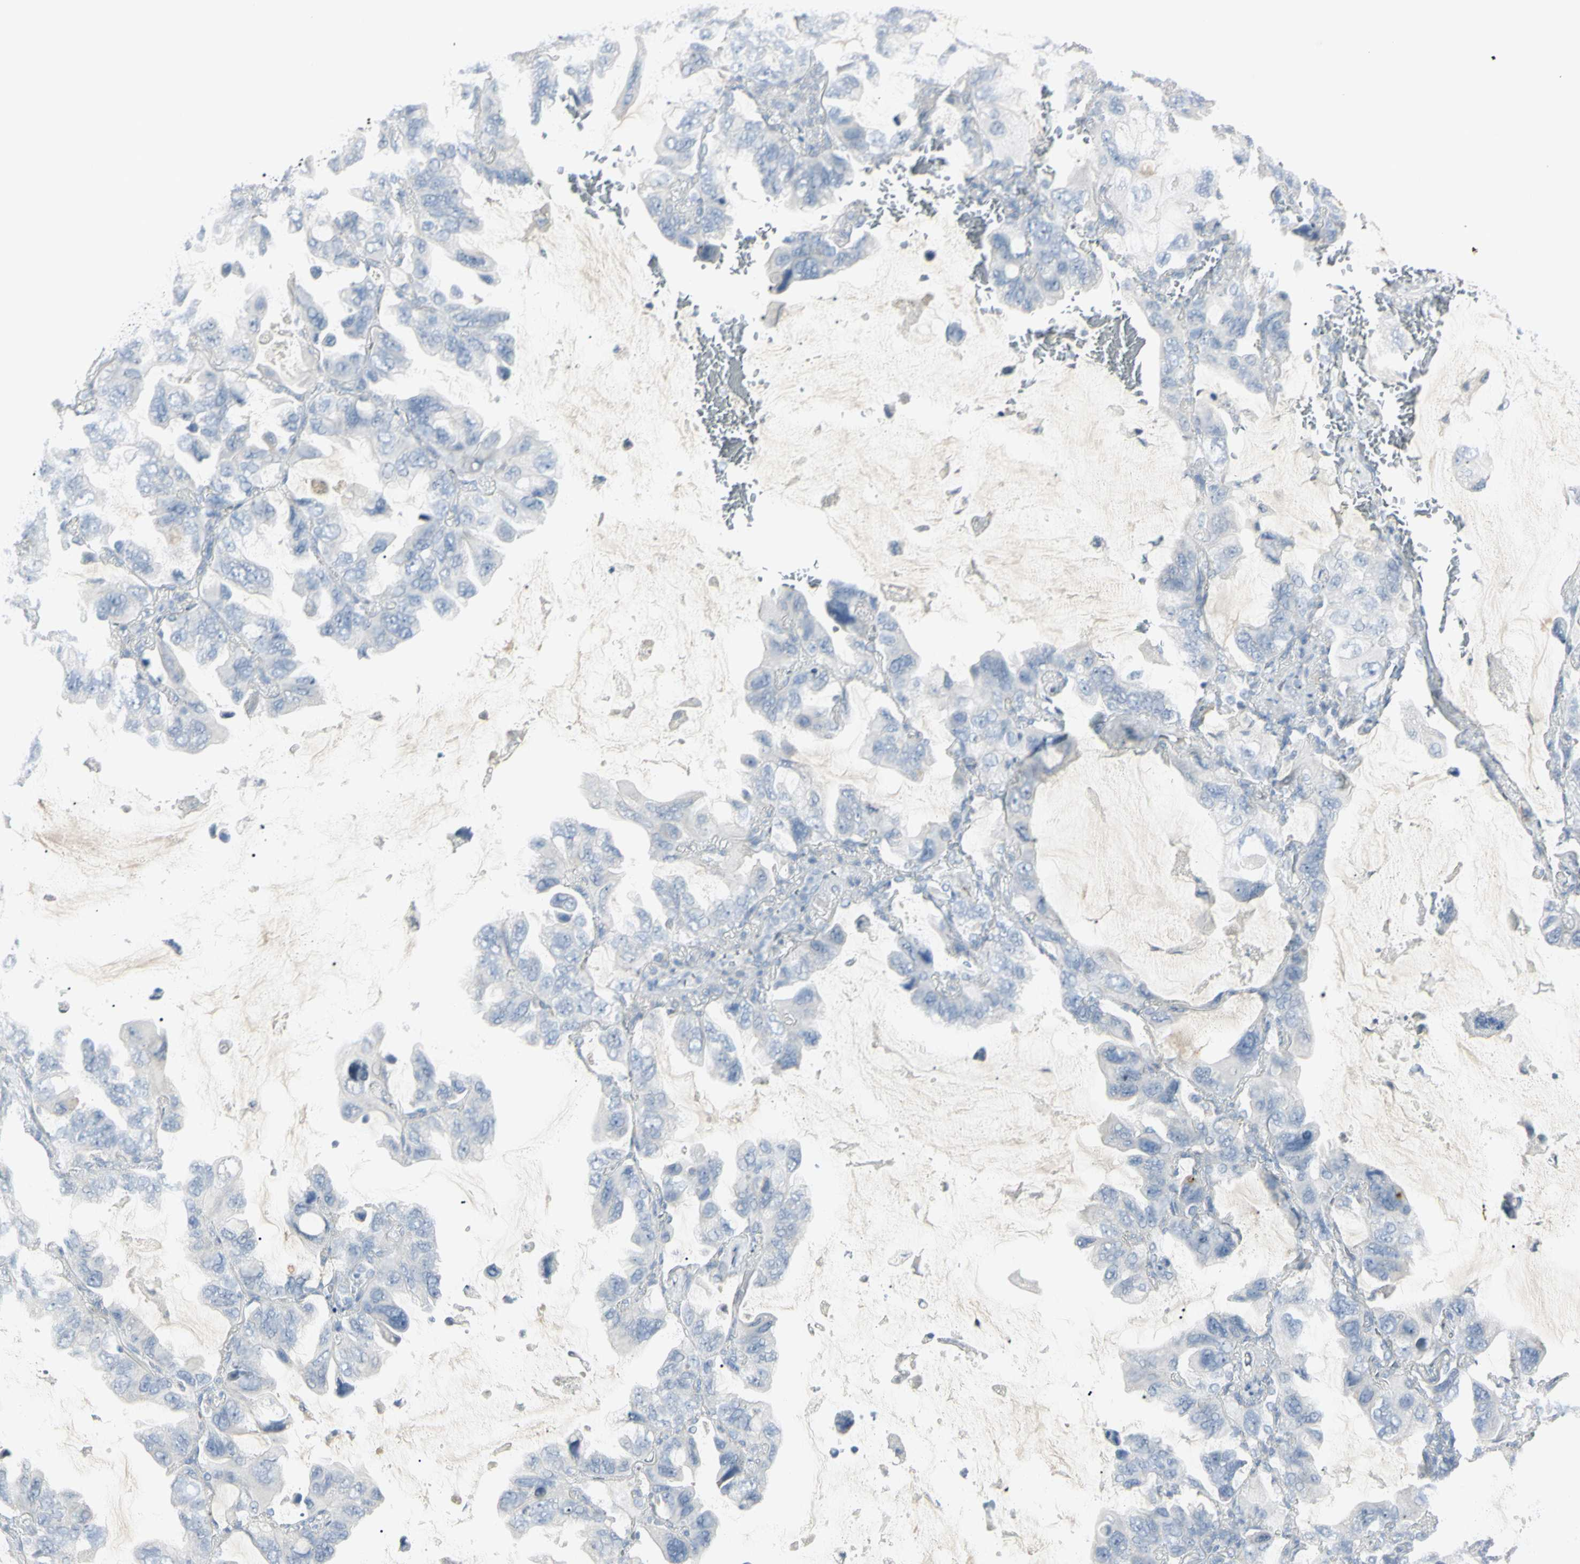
{"staining": {"intensity": "negative", "quantity": "none", "location": "none"}, "tissue": "lung cancer", "cell_type": "Tumor cells", "image_type": "cancer", "snomed": [{"axis": "morphology", "description": "Squamous cell carcinoma, NOS"}, {"axis": "topography", "description": "Lung"}], "caption": "Immunohistochemistry photomicrograph of neoplastic tissue: human squamous cell carcinoma (lung) stained with DAB displays no significant protein positivity in tumor cells.", "gene": "PIP", "patient": {"sex": "female", "age": 73}}